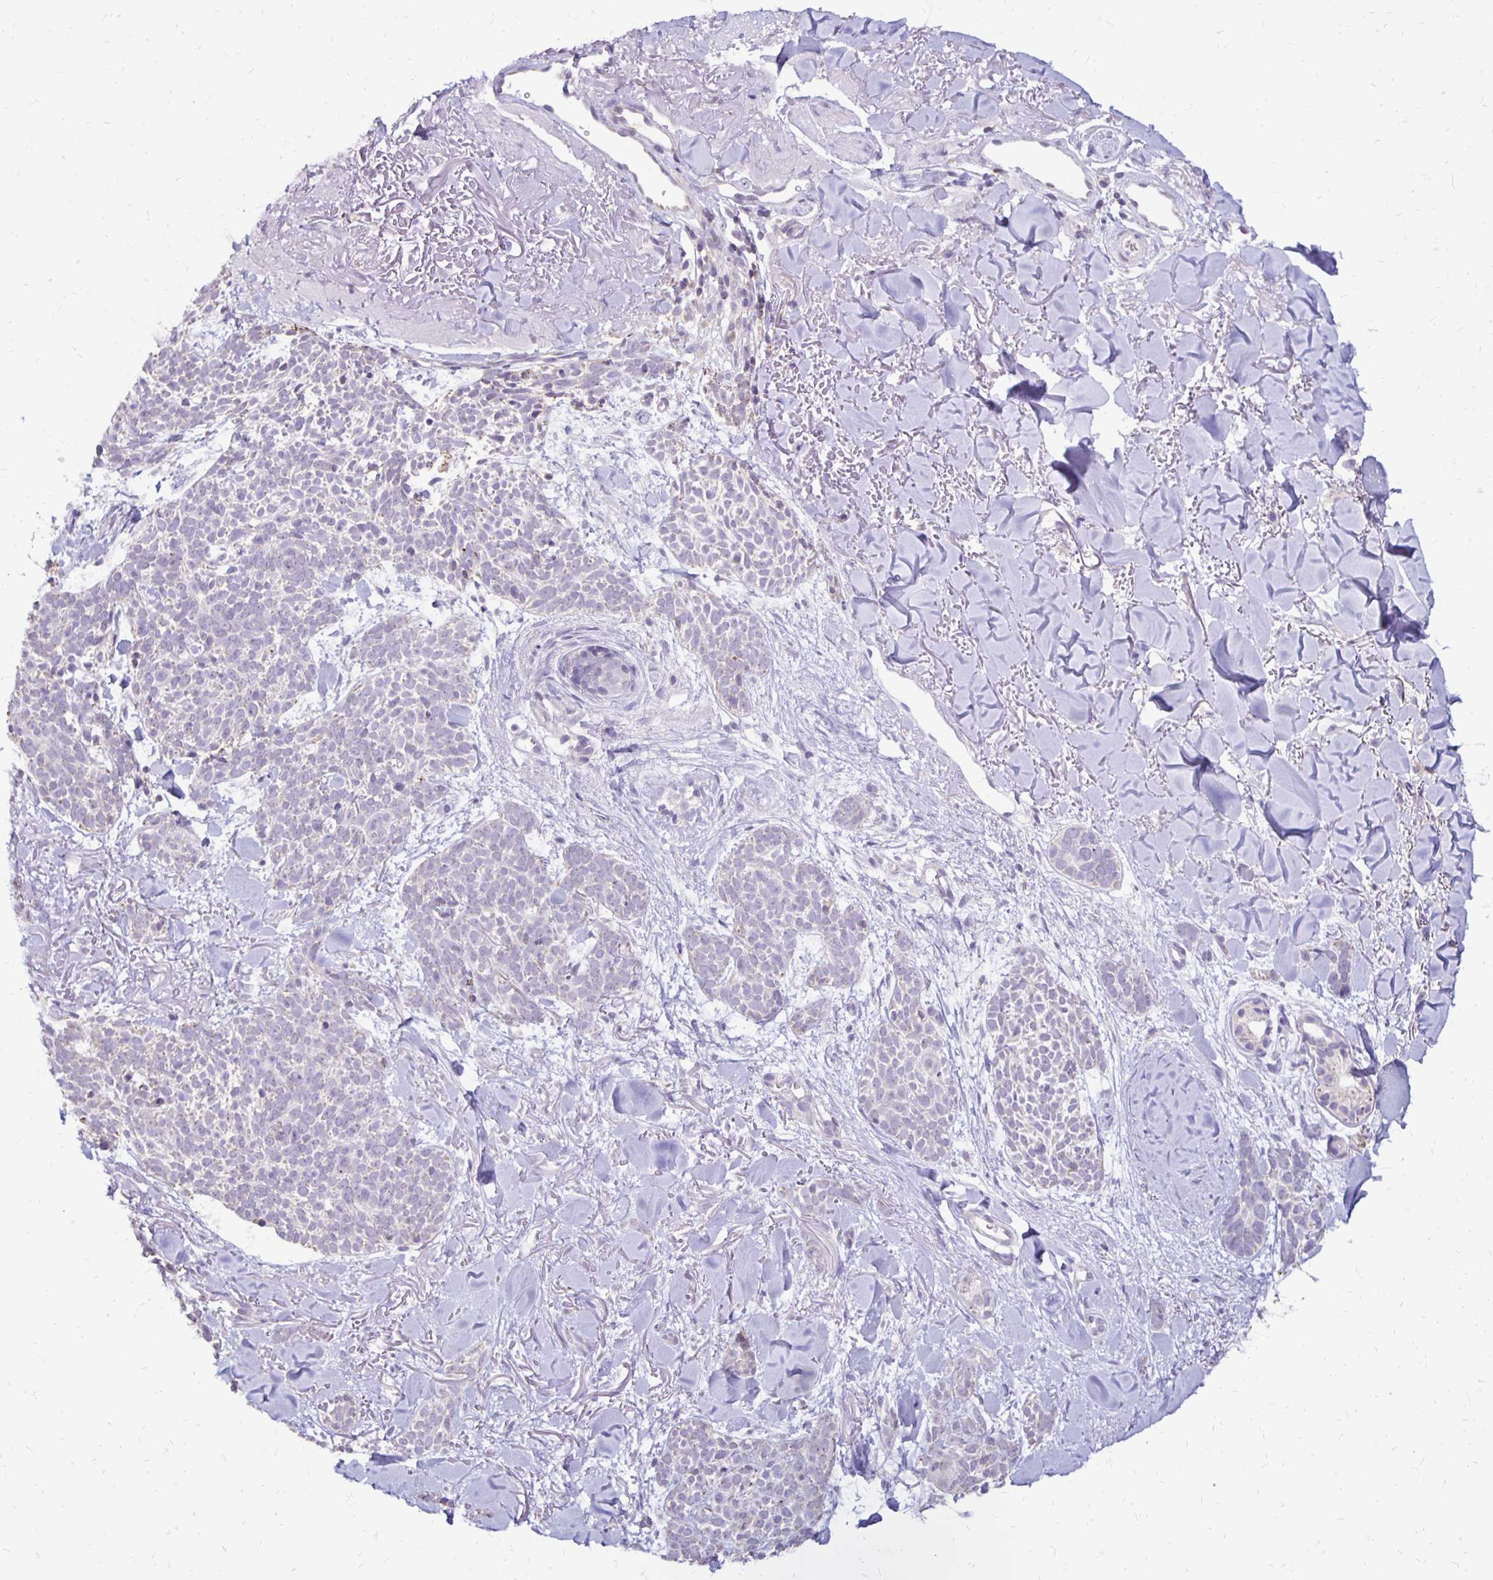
{"staining": {"intensity": "weak", "quantity": "<25%", "location": "cytoplasmic/membranous"}, "tissue": "skin cancer", "cell_type": "Tumor cells", "image_type": "cancer", "snomed": [{"axis": "morphology", "description": "Basal cell carcinoma"}, {"axis": "morphology", "description": "BCC, high aggressive"}, {"axis": "topography", "description": "Skin"}], "caption": "Tumor cells are negative for brown protein staining in skin basal cell carcinoma.", "gene": "IER3", "patient": {"sex": "female", "age": 86}}